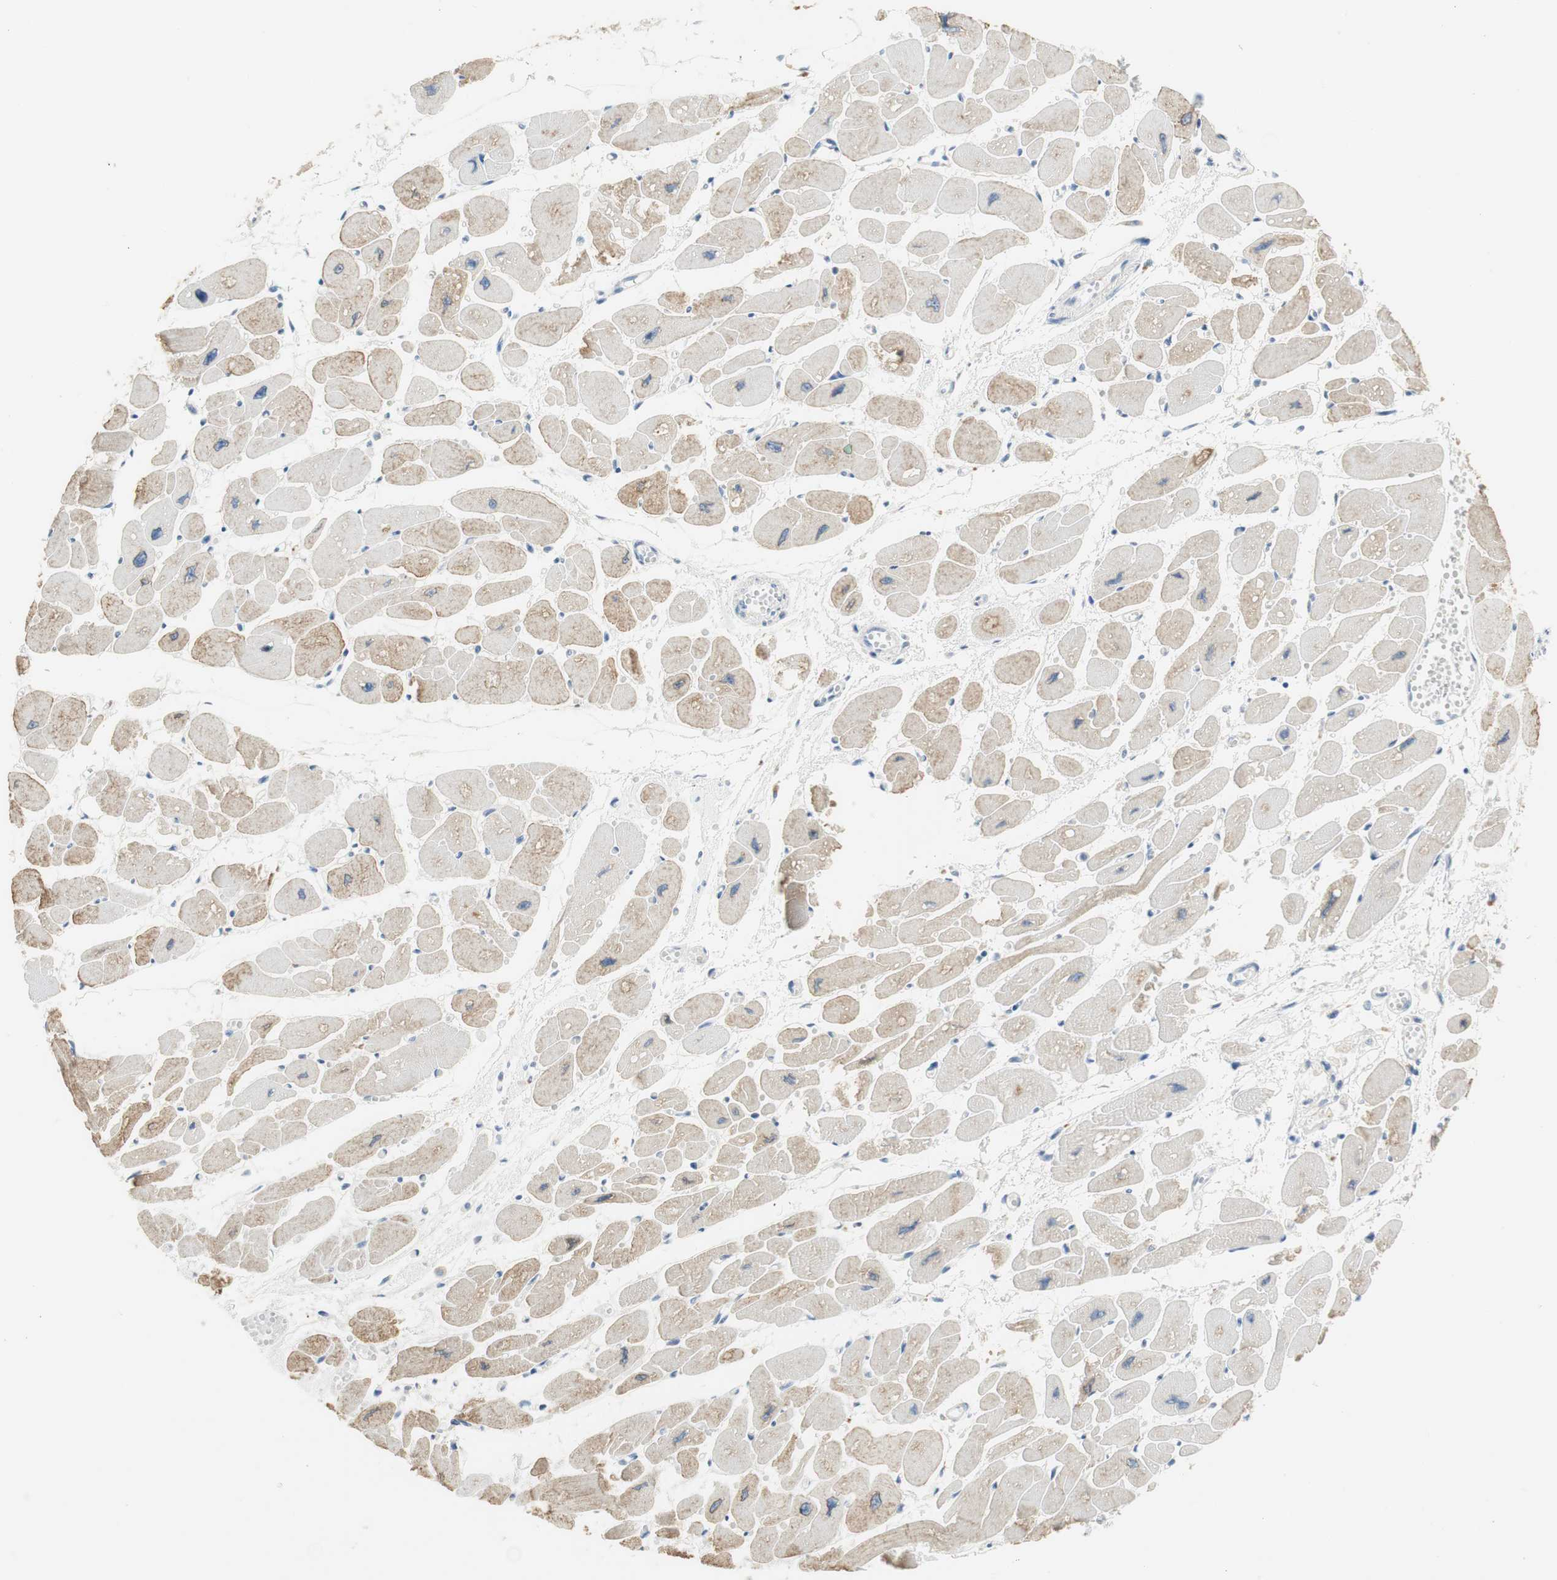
{"staining": {"intensity": "weak", "quantity": "25%-75%", "location": "cytoplasmic/membranous"}, "tissue": "heart muscle", "cell_type": "Cardiomyocytes", "image_type": "normal", "snomed": [{"axis": "morphology", "description": "Normal tissue, NOS"}, {"axis": "topography", "description": "Heart"}], "caption": "Immunohistochemistry of benign human heart muscle shows low levels of weak cytoplasmic/membranous positivity in about 25%-75% of cardiomyocytes. (IHC, brightfield microscopy, high magnification).", "gene": "CCM2L", "patient": {"sex": "female", "age": 54}}